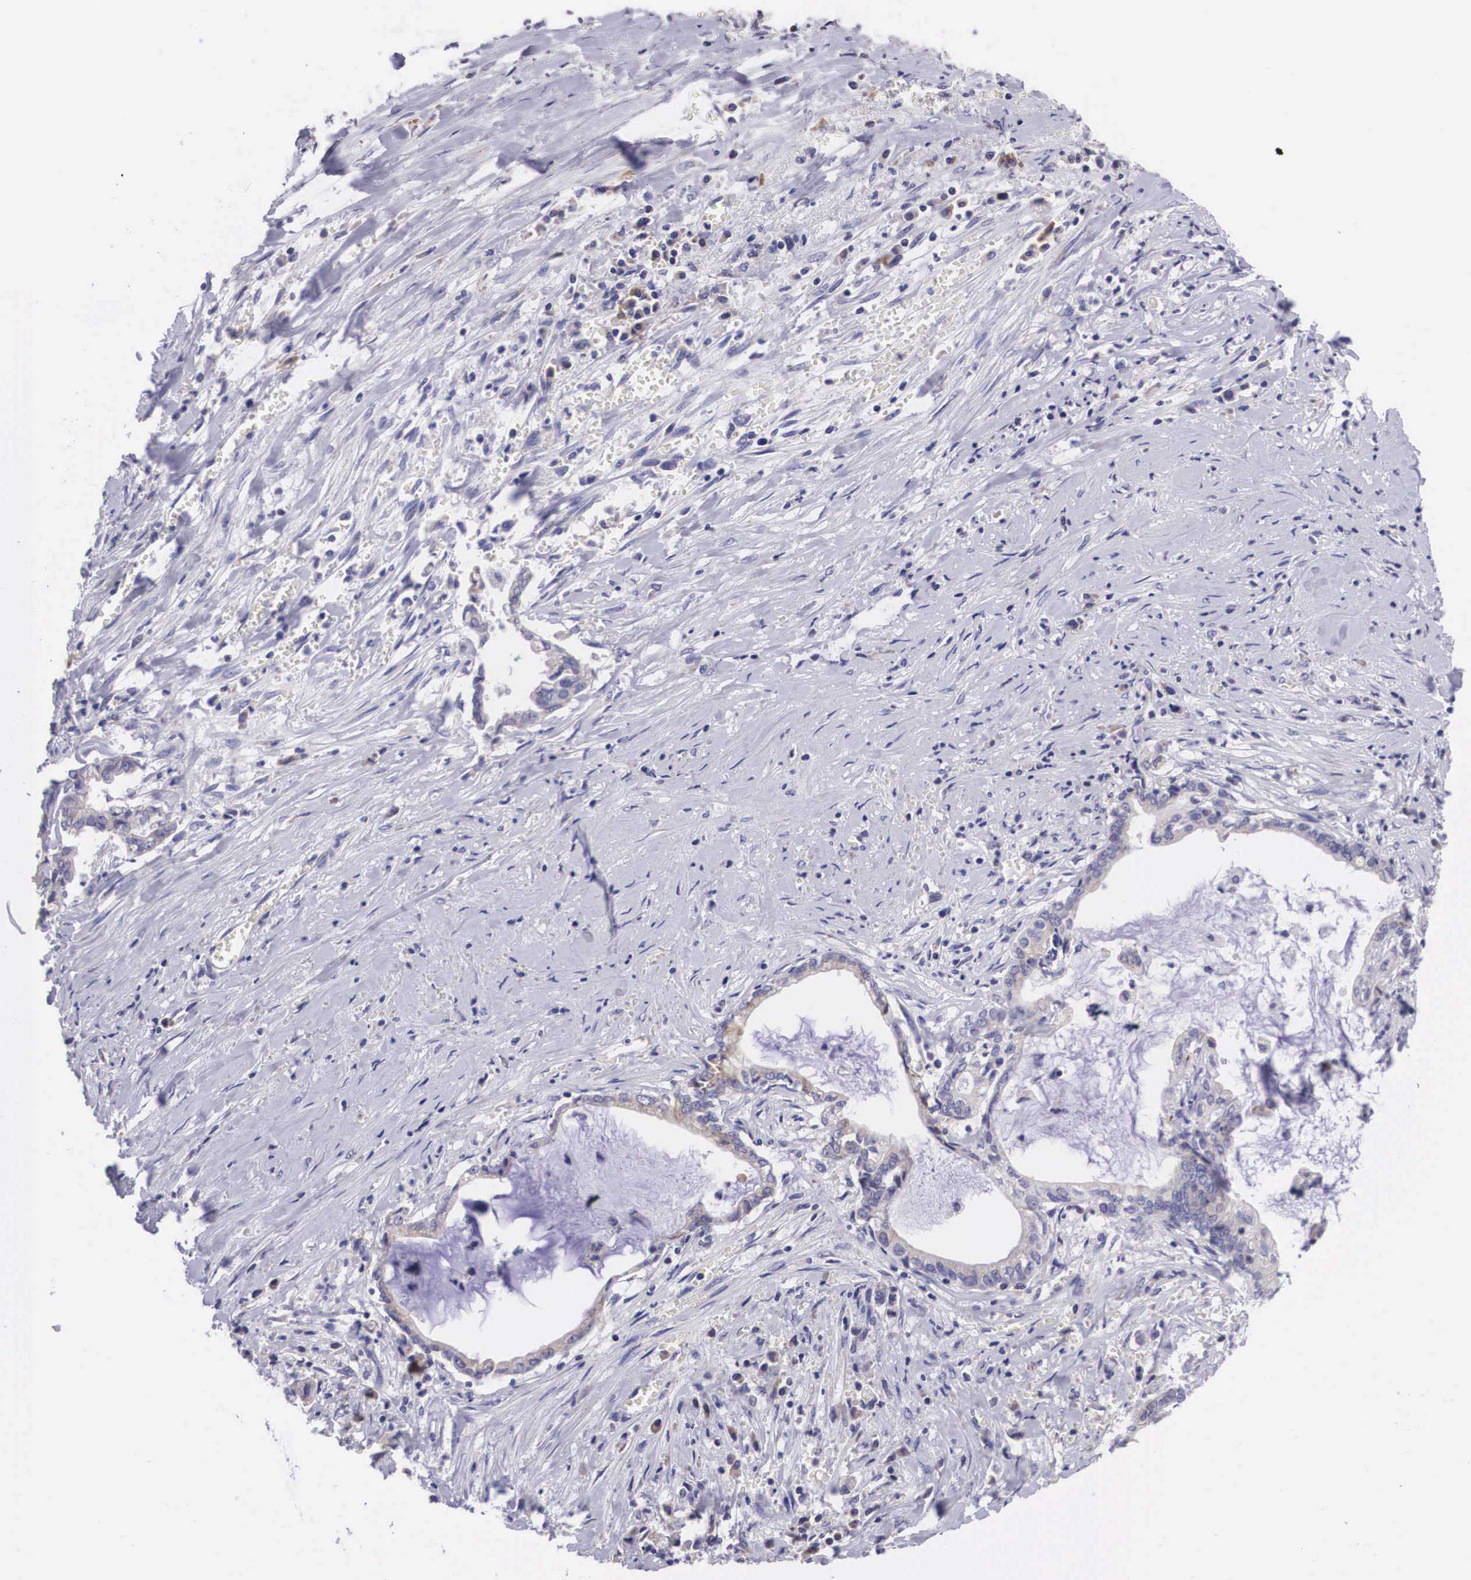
{"staining": {"intensity": "negative", "quantity": "none", "location": "none"}, "tissue": "liver cancer", "cell_type": "Tumor cells", "image_type": "cancer", "snomed": [{"axis": "morphology", "description": "Cholangiocarcinoma"}, {"axis": "topography", "description": "Liver"}], "caption": "Tumor cells show no significant positivity in cholangiocarcinoma (liver).", "gene": "ARG2", "patient": {"sex": "male", "age": 57}}